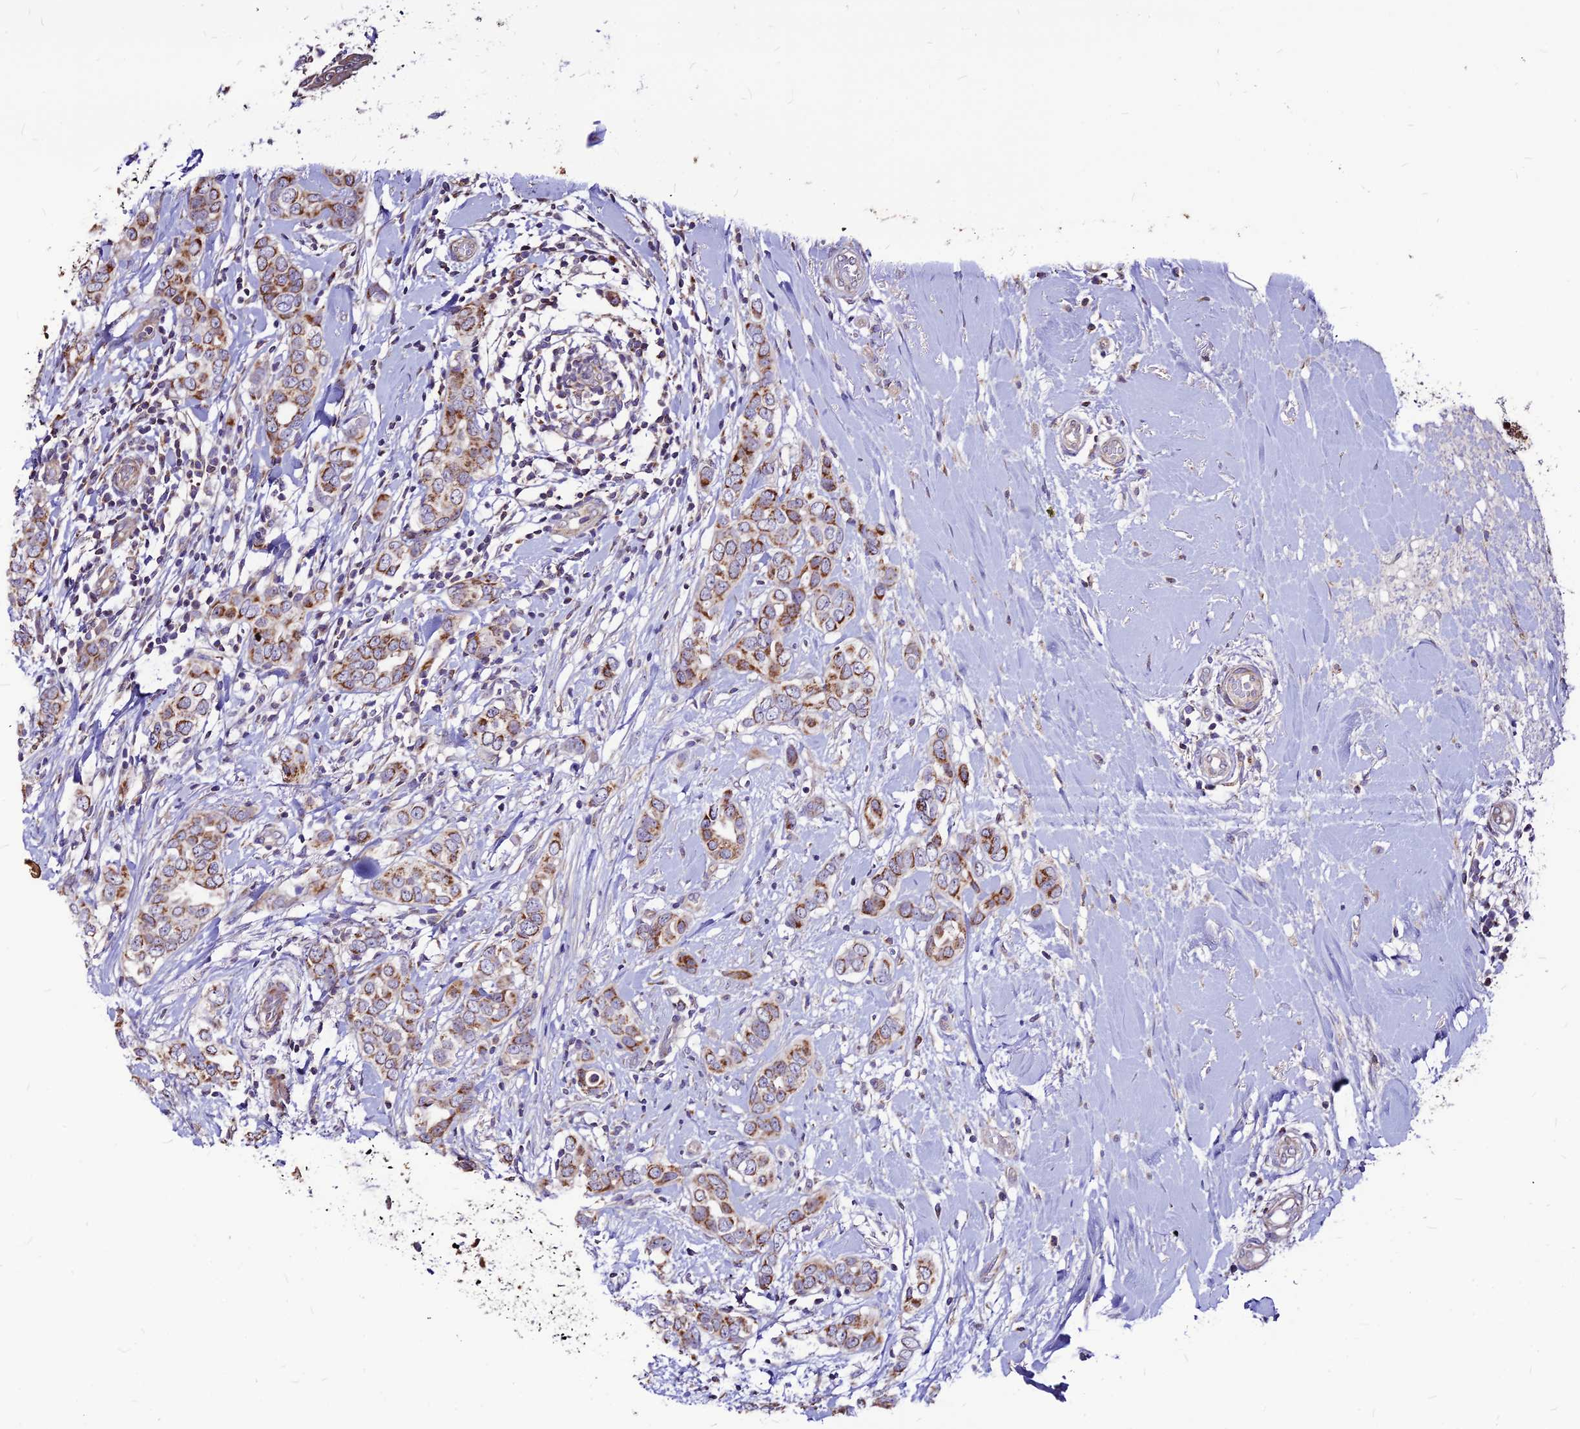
{"staining": {"intensity": "strong", "quantity": "25%-75%", "location": "cytoplasmic/membranous"}, "tissue": "breast cancer", "cell_type": "Tumor cells", "image_type": "cancer", "snomed": [{"axis": "morphology", "description": "Lobular carcinoma"}, {"axis": "topography", "description": "Breast"}], "caption": "Immunohistochemistry staining of lobular carcinoma (breast), which shows high levels of strong cytoplasmic/membranous expression in approximately 25%-75% of tumor cells indicating strong cytoplasmic/membranous protein staining. The staining was performed using DAB (brown) for protein detection and nuclei were counterstained in hematoxylin (blue).", "gene": "ECI1", "patient": {"sex": "female", "age": 51}}